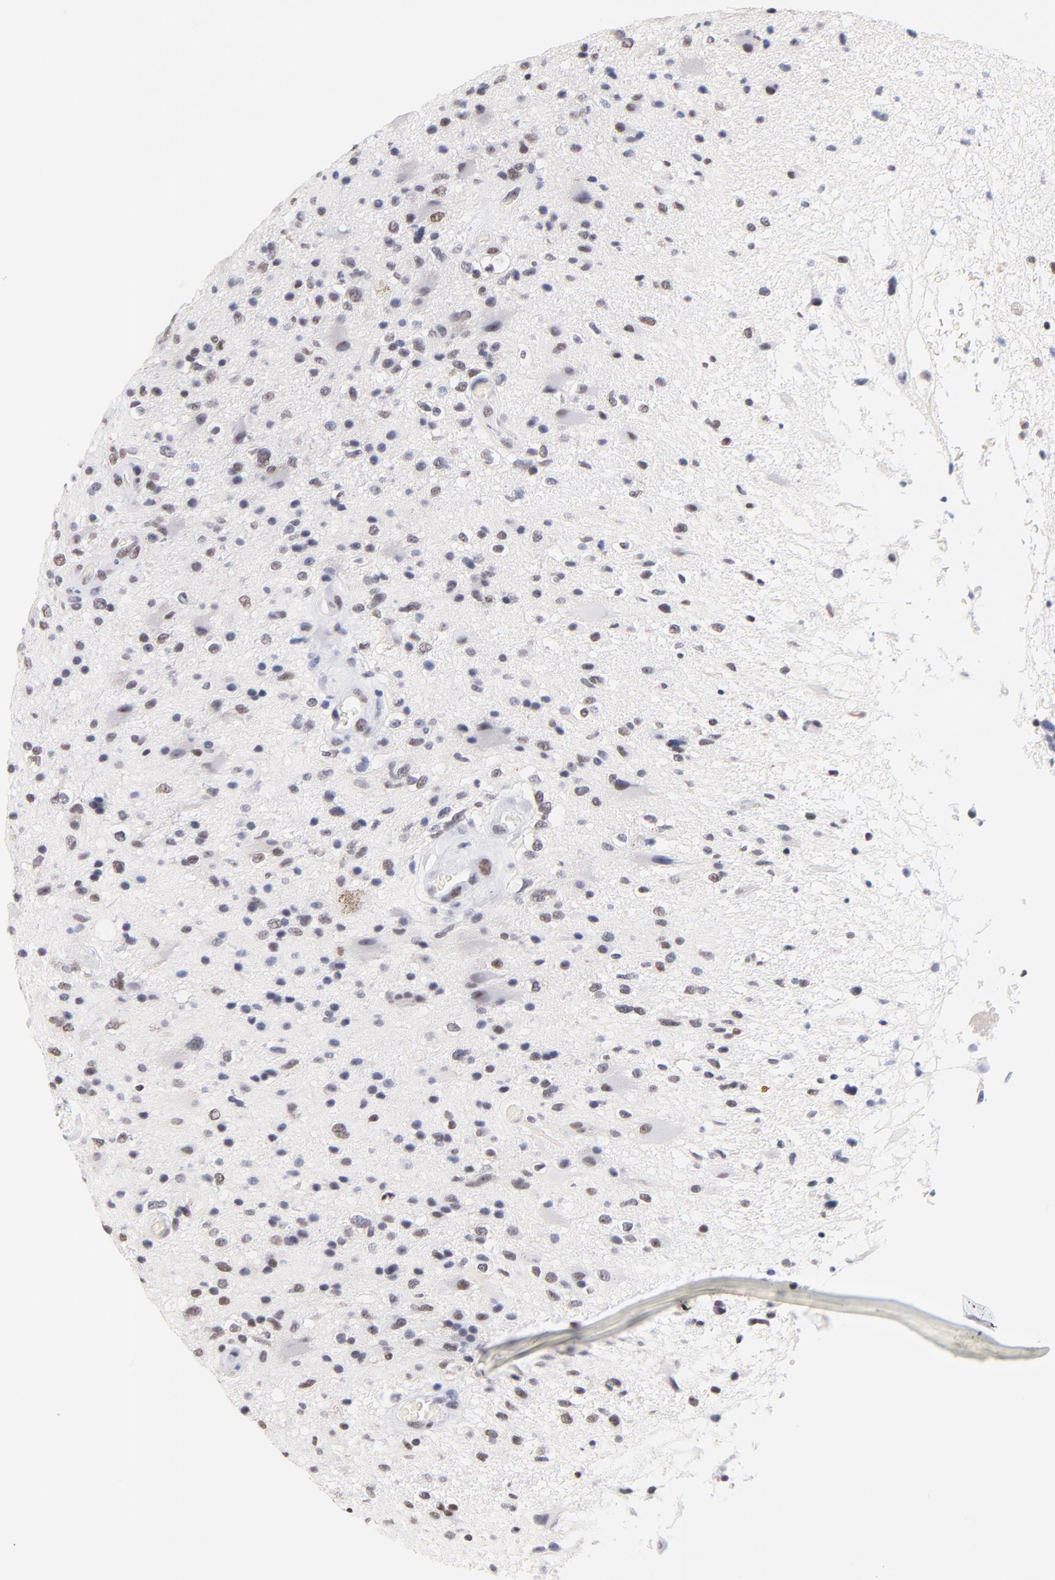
{"staining": {"intensity": "negative", "quantity": "none", "location": "none"}, "tissue": "glioma", "cell_type": "Tumor cells", "image_type": "cancer", "snomed": [{"axis": "morphology", "description": "Glioma, malignant, High grade"}, {"axis": "topography", "description": "Brain"}], "caption": "There is no significant expression in tumor cells of glioma.", "gene": "ZNF74", "patient": {"sex": "male", "age": 33}}